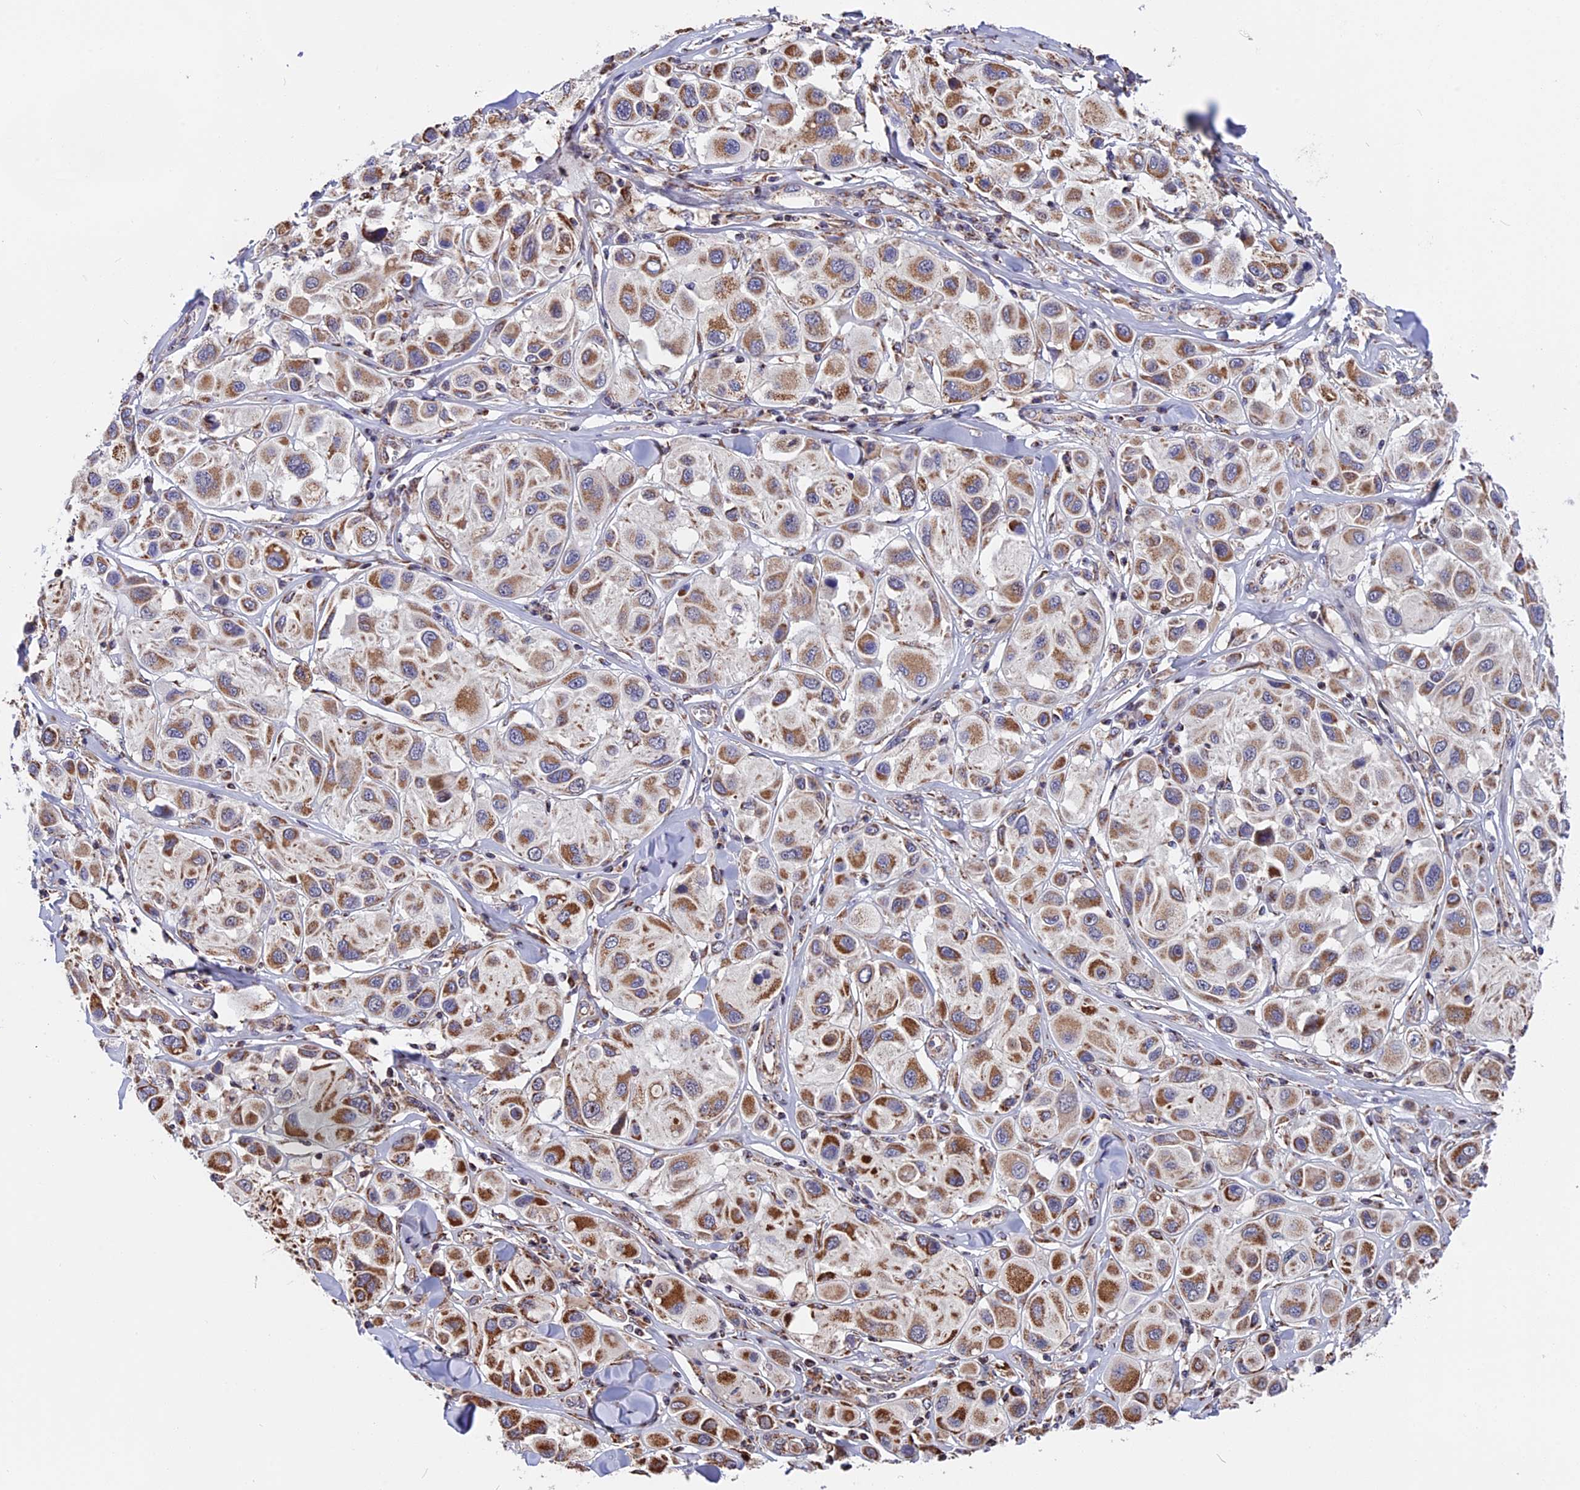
{"staining": {"intensity": "moderate", "quantity": ">75%", "location": "cytoplasmic/membranous"}, "tissue": "melanoma", "cell_type": "Tumor cells", "image_type": "cancer", "snomed": [{"axis": "morphology", "description": "Malignant melanoma, Metastatic site"}, {"axis": "topography", "description": "Skin"}], "caption": "High-magnification brightfield microscopy of melanoma stained with DAB (3,3'-diaminobenzidine) (brown) and counterstained with hematoxylin (blue). tumor cells exhibit moderate cytoplasmic/membranous expression is appreciated in about>75% of cells. The protein of interest is stained brown, and the nuclei are stained in blue (DAB IHC with brightfield microscopy, high magnification).", "gene": "FAM174C", "patient": {"sex": "male", "age": 41}}